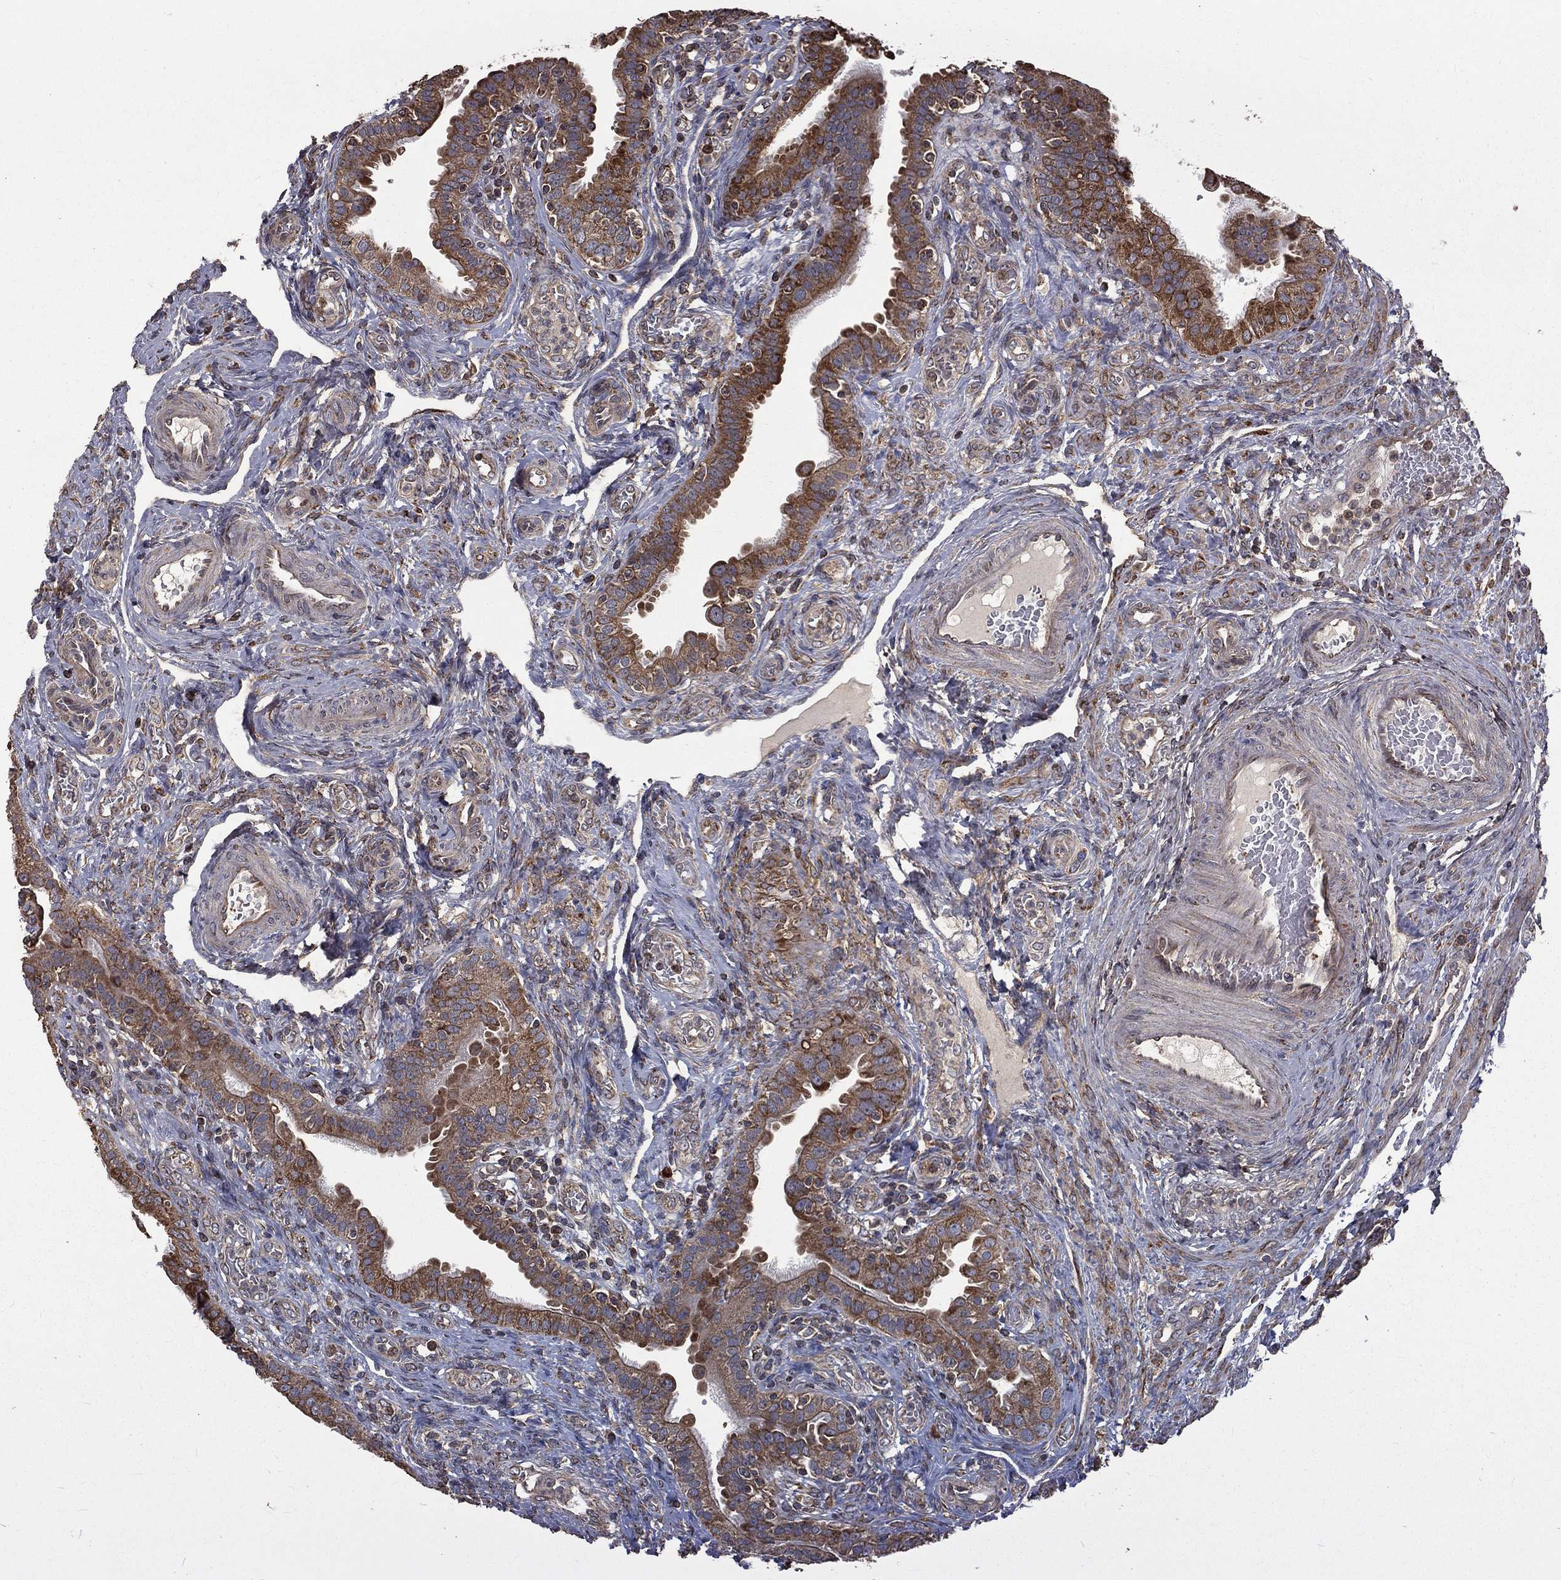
{"staining": {"intensity": "moderate", "quantity": "25%-75%", "location": "cytoplasmic/membranous"}, "tissue": "fallopian tube", "cell_type": "Glandular cells", "image_type": "normal", "snomed": [{"axis": "morphology", "description": "Normal tissue, NOS"}, {"axis": "topography", "description": "Fallopian tube"}], "caption": "Protein staining by IHC demonstrates moderate cytoplasmic/membranous staining in about 25%-75% of glandular cells in normal fallopian tube.", "gene": "OLFML1", "patient": {"sex": "female", "age": 41}}